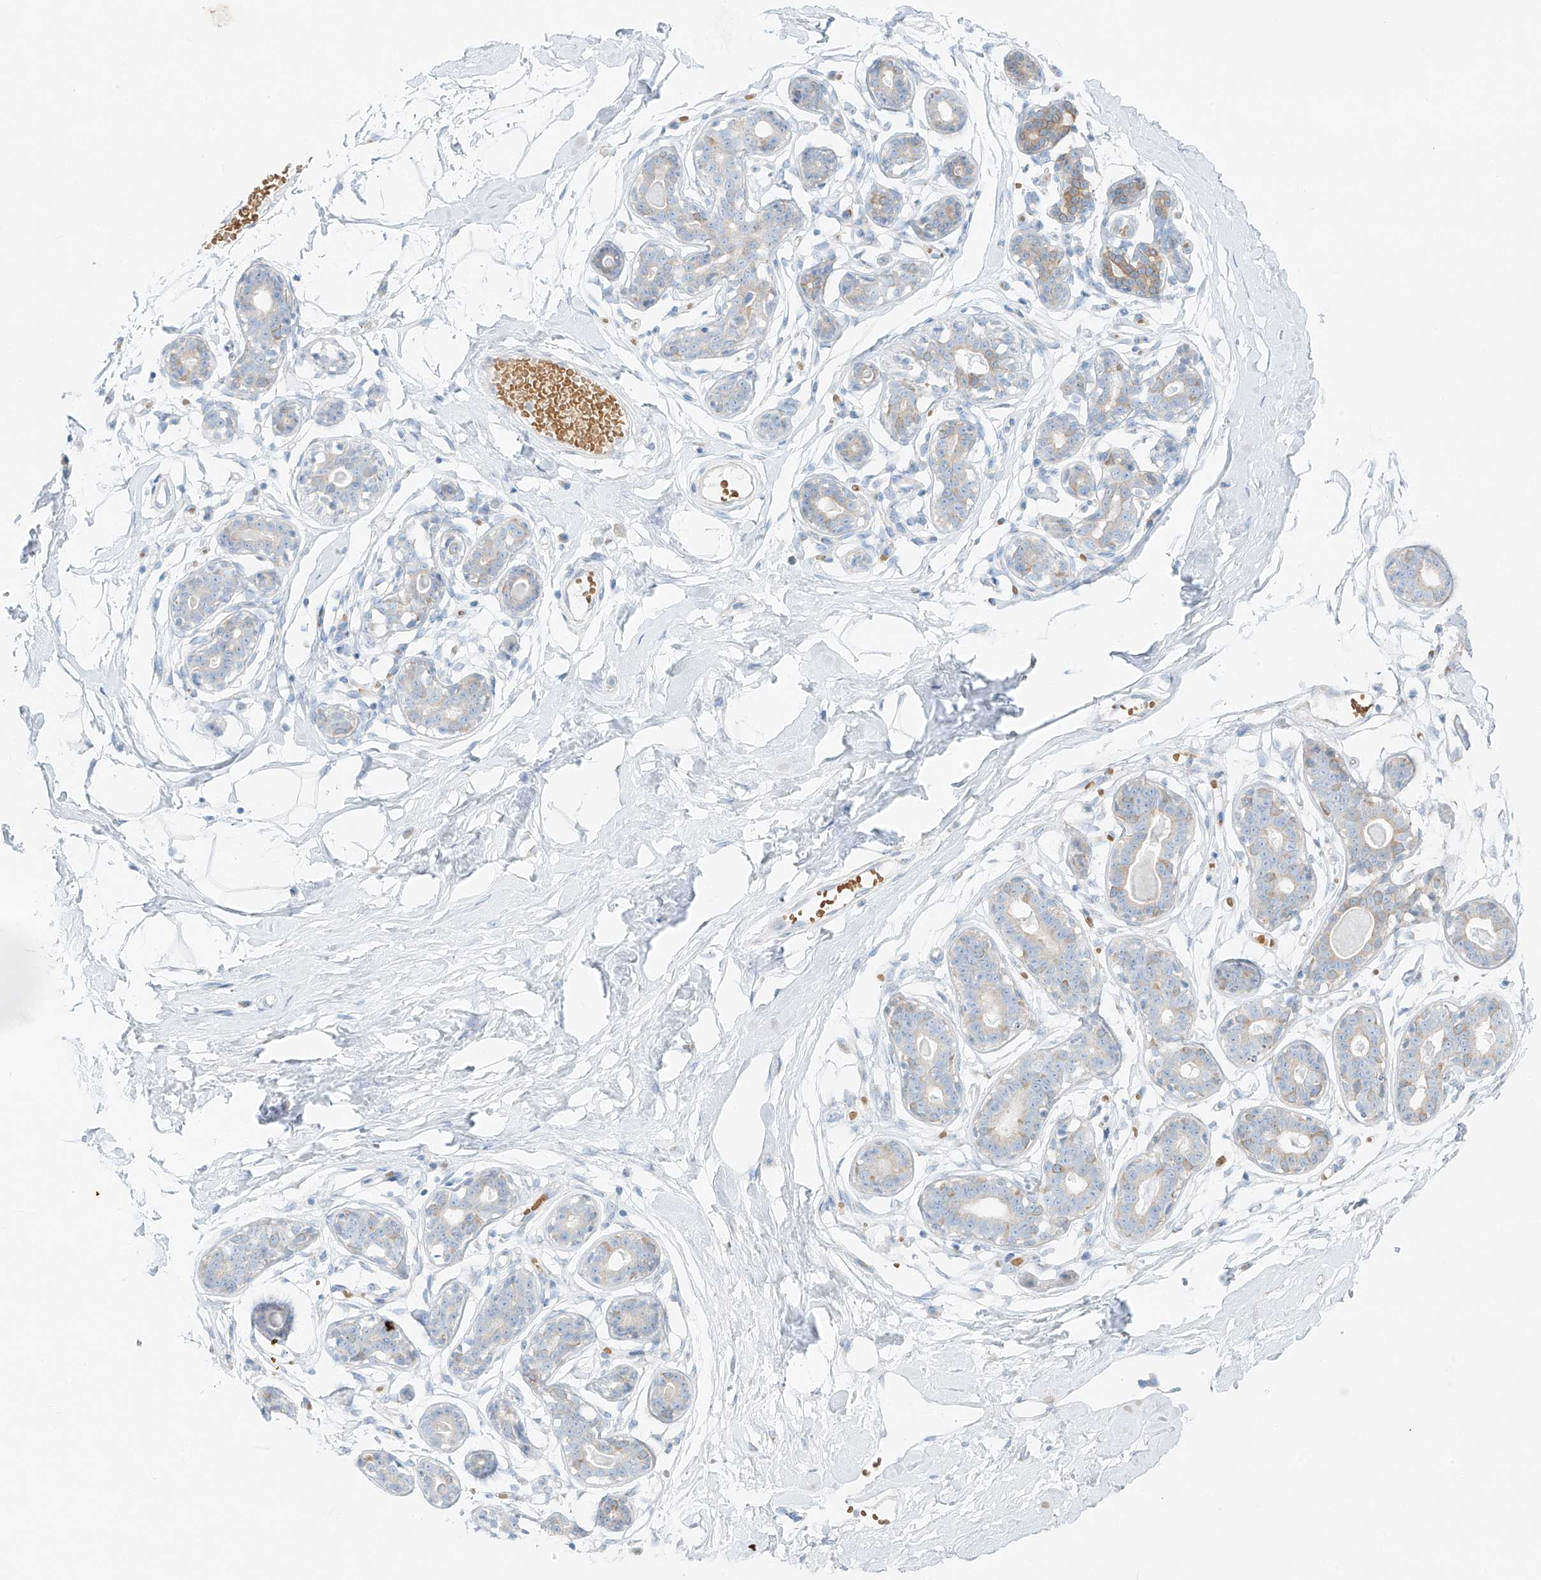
{"staining": {"intensity": "negative", "quantity": "none", "location": "none"}, "tissue": "breast", "cell_type": "Adipocytes", "image_type": "normal", "snomed": [{"axis": "morphology", "description": "Normal tissue, NOS"}, {"axis": "topography", "description": "Breast"}], "caption": "Image shows no significant protein expression in adipocytes of normal breast. (Stains: DAB immunohistochemistry (IHC) with hematoxylin counter stain, Microscopy: brightfield microscopy at high magnification).", "gene": "EIPR1", "patient": {"sex": "female", "age": 23}}